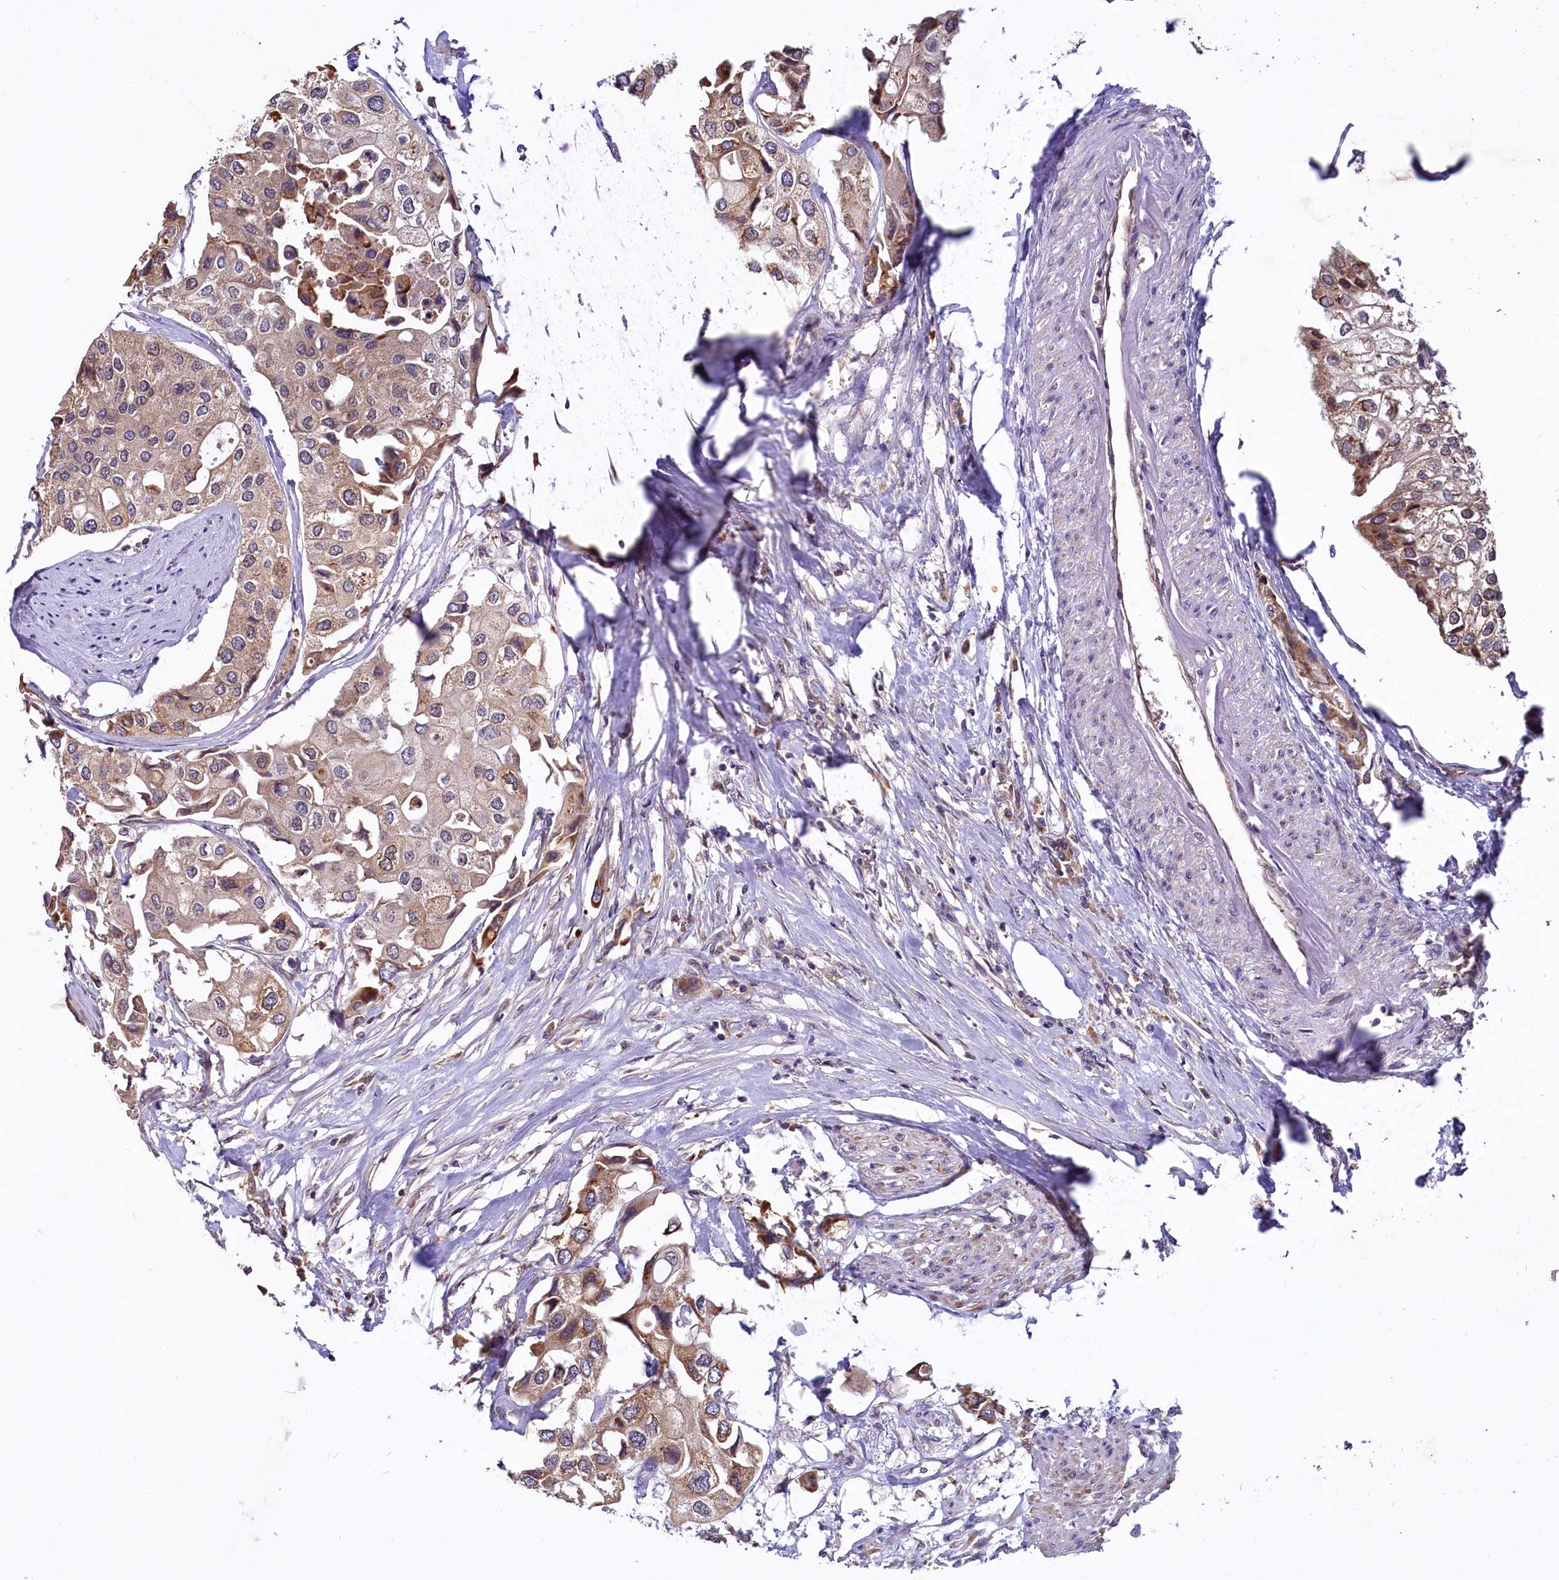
{"staining": {"intensity": "weak", "quantity": ">75%", "location": "cytoplasmic/membranous"}, "tissue": "urothelial cancer", "cell_type": "Tumor cells", "image_type": "cancer", "snomed": [{"axis": "morphology", "description": "Urothelial carcinoma, High grade"}, {"axis": "topography", "description": "Urinary bladder"}], "caption": "Tumor cells demonstrate low levels of weak cytoplasmic/membranous positivity in about >75% of cells in human urothelial cancer.", "gene": "UBE3A", "patient": {"sex": "male", "age": 64}}